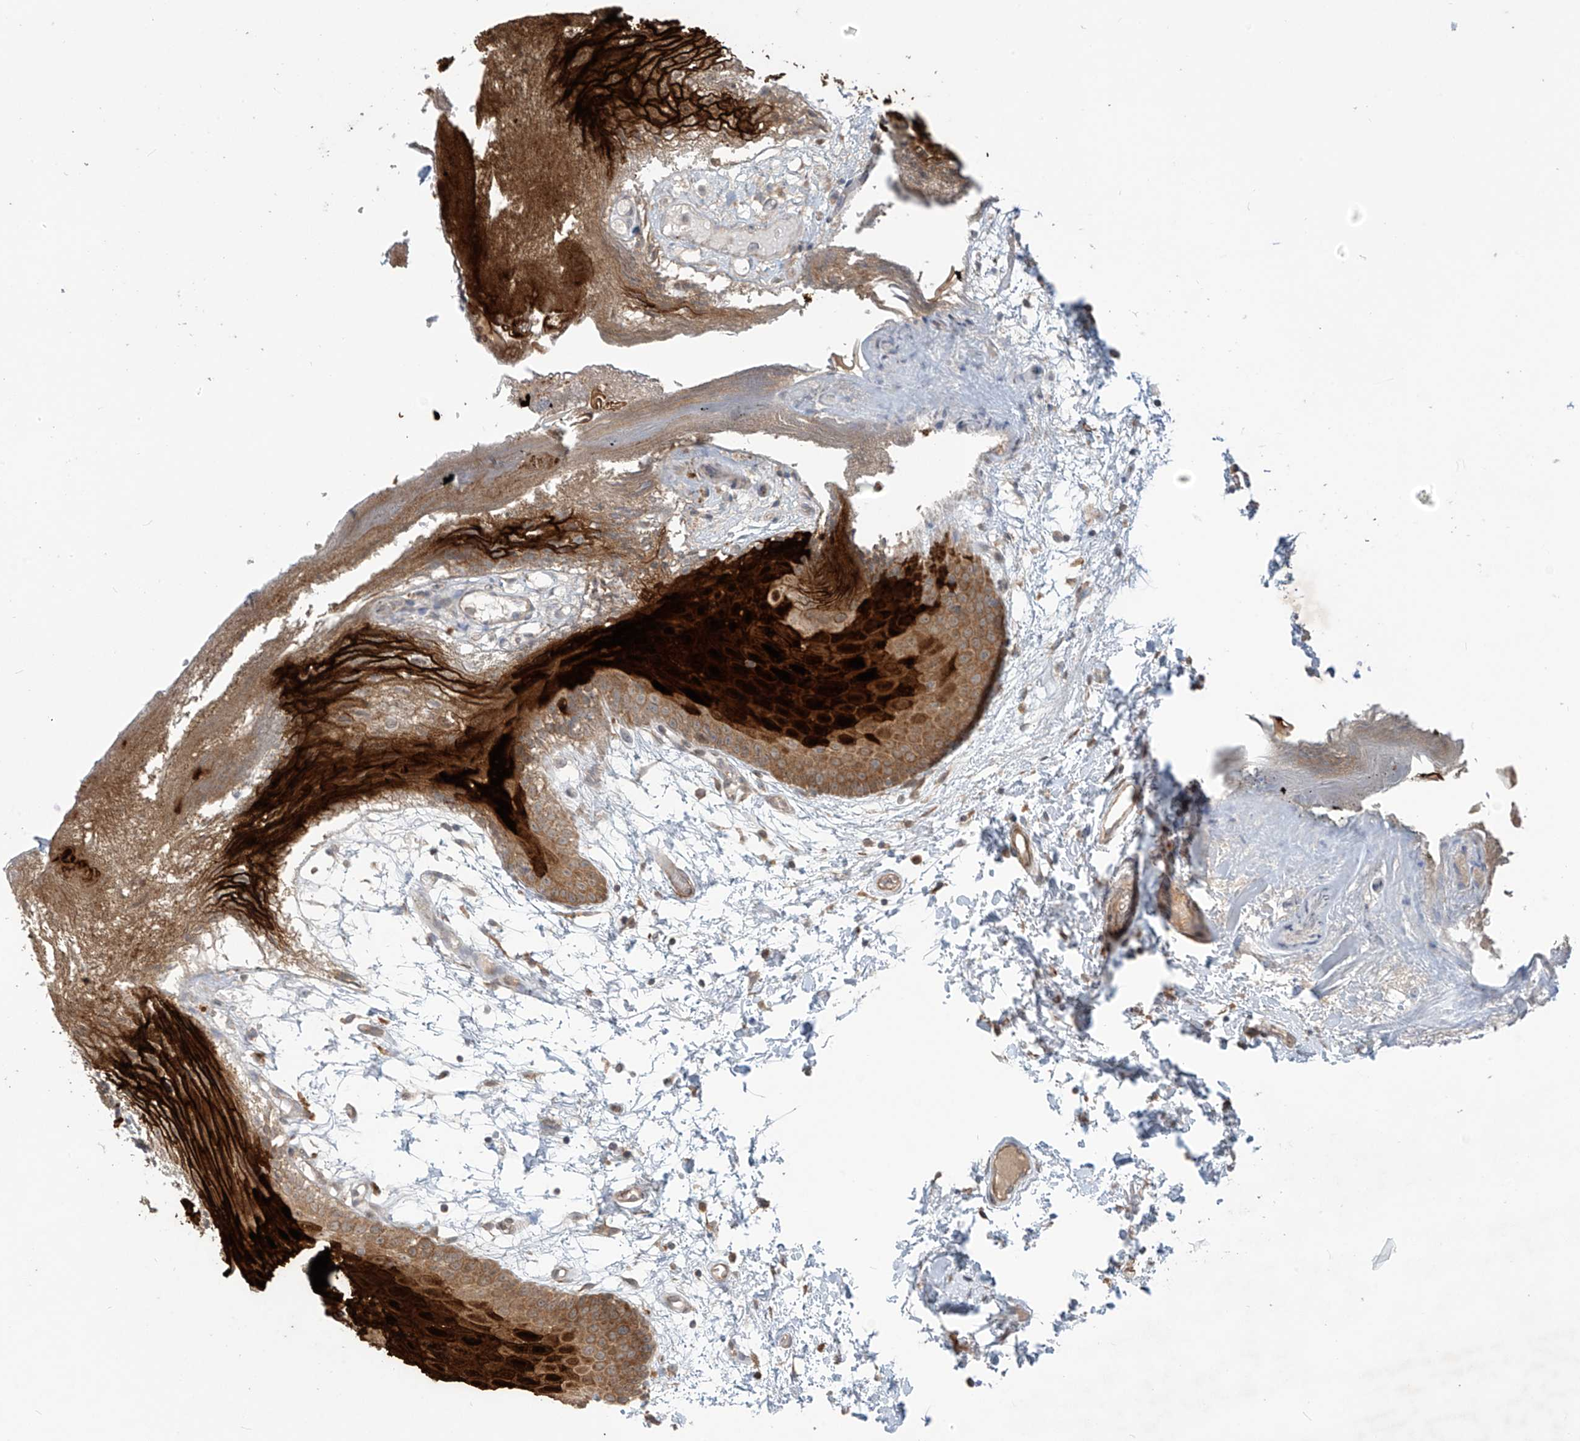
{"staining": {"intensity": "strong", "quantity": ">75%", "location": "cytoplasmic/membranous"}, "tissue": "oral mucosa", "cell_type": "Squamous epithelial cells", "image_type": "normal", "snomed": [{"axis": "morphology", "description": "Normal tissue, NOS"}, {"axis": "topography", "description": "Skeletal muscle"}, {"axis": "topography", "description": "Oral tissue"}, {"axis": "topography", "description": "Salivary gland"}, {"axis": "topography", "description": "Peripheral nerve tissue"}], "caption": "Oral mucosa stained for a protein demonstrates strong cytoplasmic/membranous positivity in squamous epithelial cells. The staining is performed using DAB (3,3'-diaminobenzidine) brown chromogen to label protein expression. The nuclei are counter-stained blue using hematoxylin.", "gene": "KATNIP", "patient": {"sex": "male", "age": 54}}